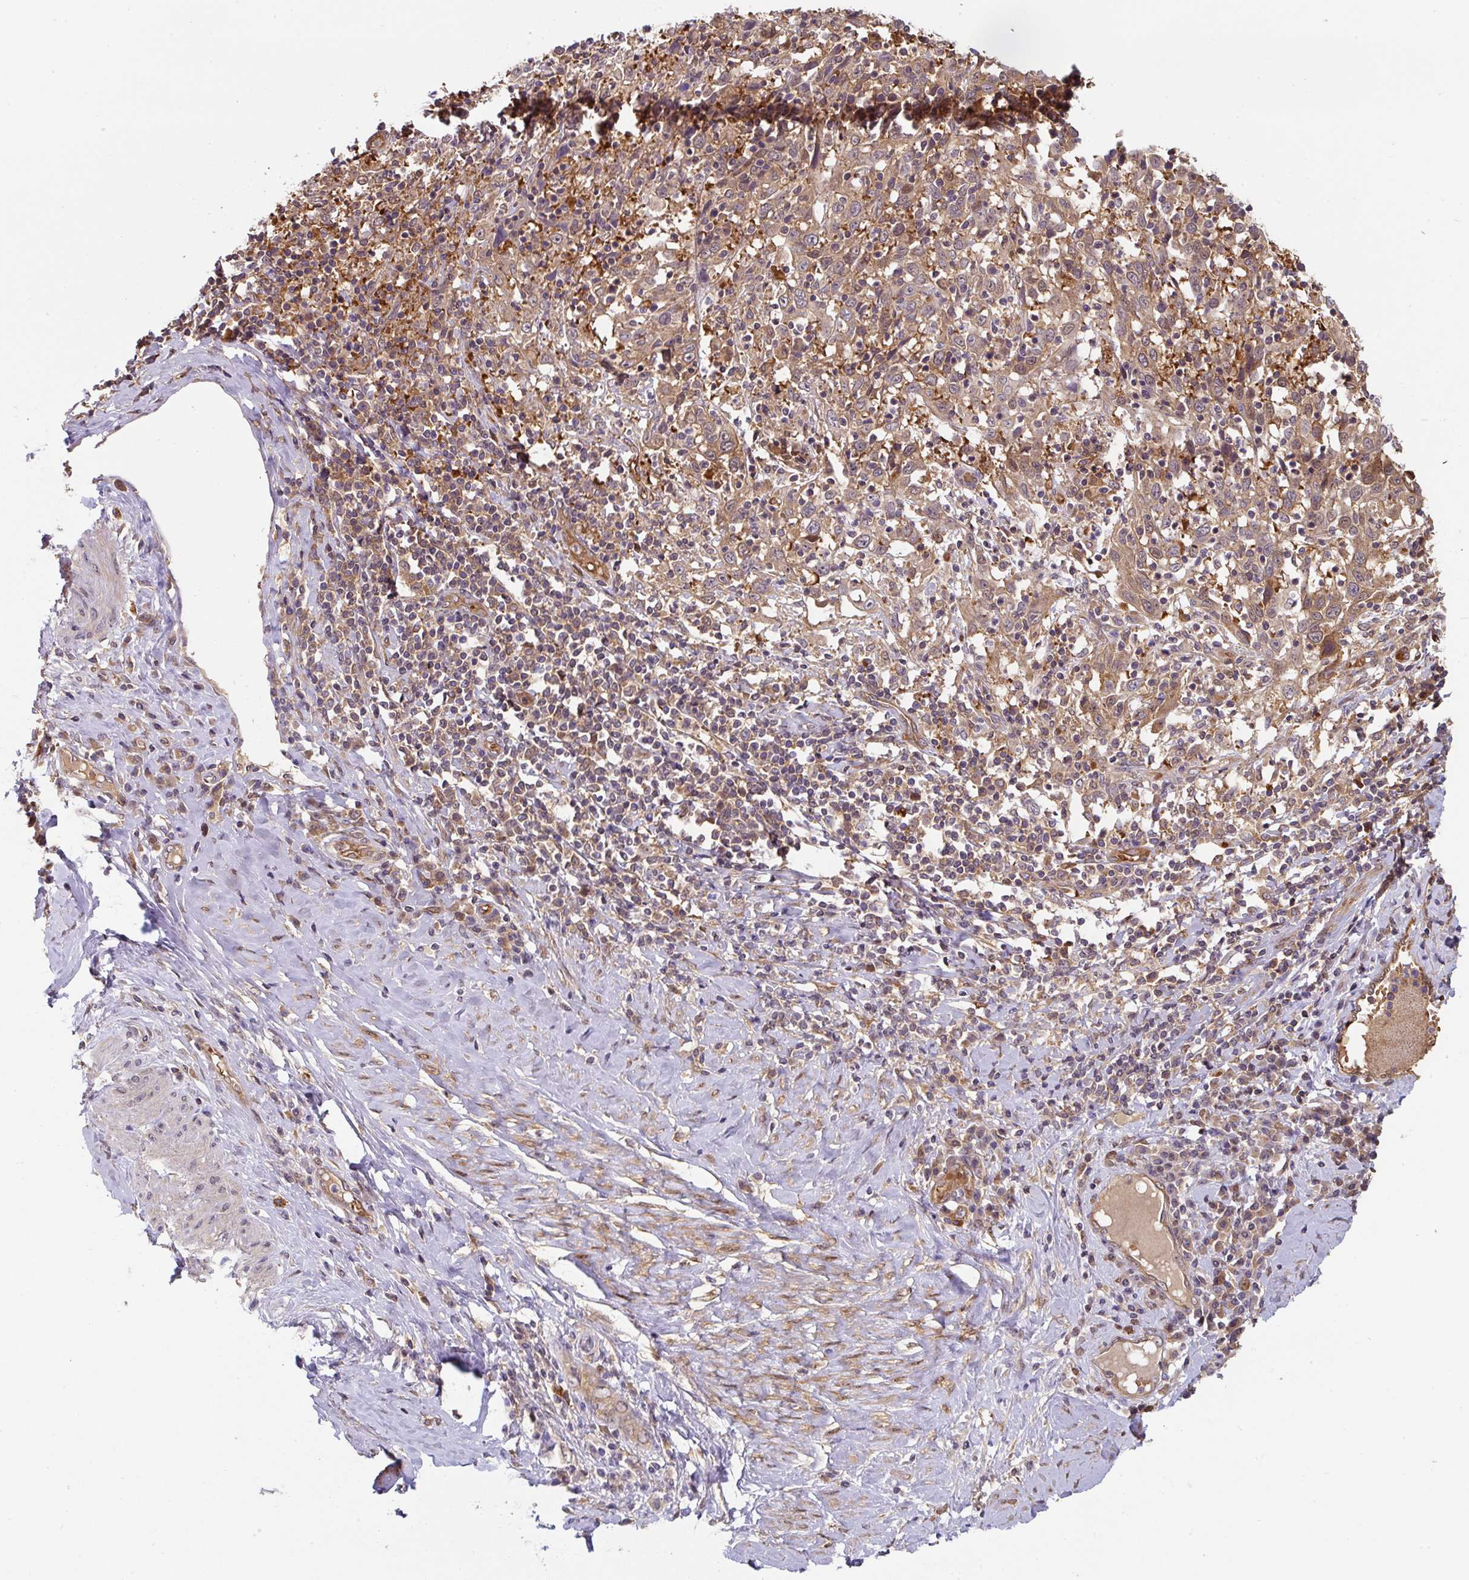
{"staining": {"intensity": "weak", "quantity": ">75%", "location": "cytoplasmic/membranous"}, "tissue": "cervical cancer", "cell_type": "Tumor cells", "image_type": "cancer", "snomed": [{"axis": "morphology", "description": "Squamous cell carcinoma, NOS"}, {"axis": "topography", "description": "Cervix"}], "caption": "Immunohistochemistry of cervical cancer (squamous cell carcinoma) reveals low levels of weak cytoplasmic/membranous staining in about >75% of tumor cells.", "gene": "ST13", "patient": {"sex": "female", "age": 46}}